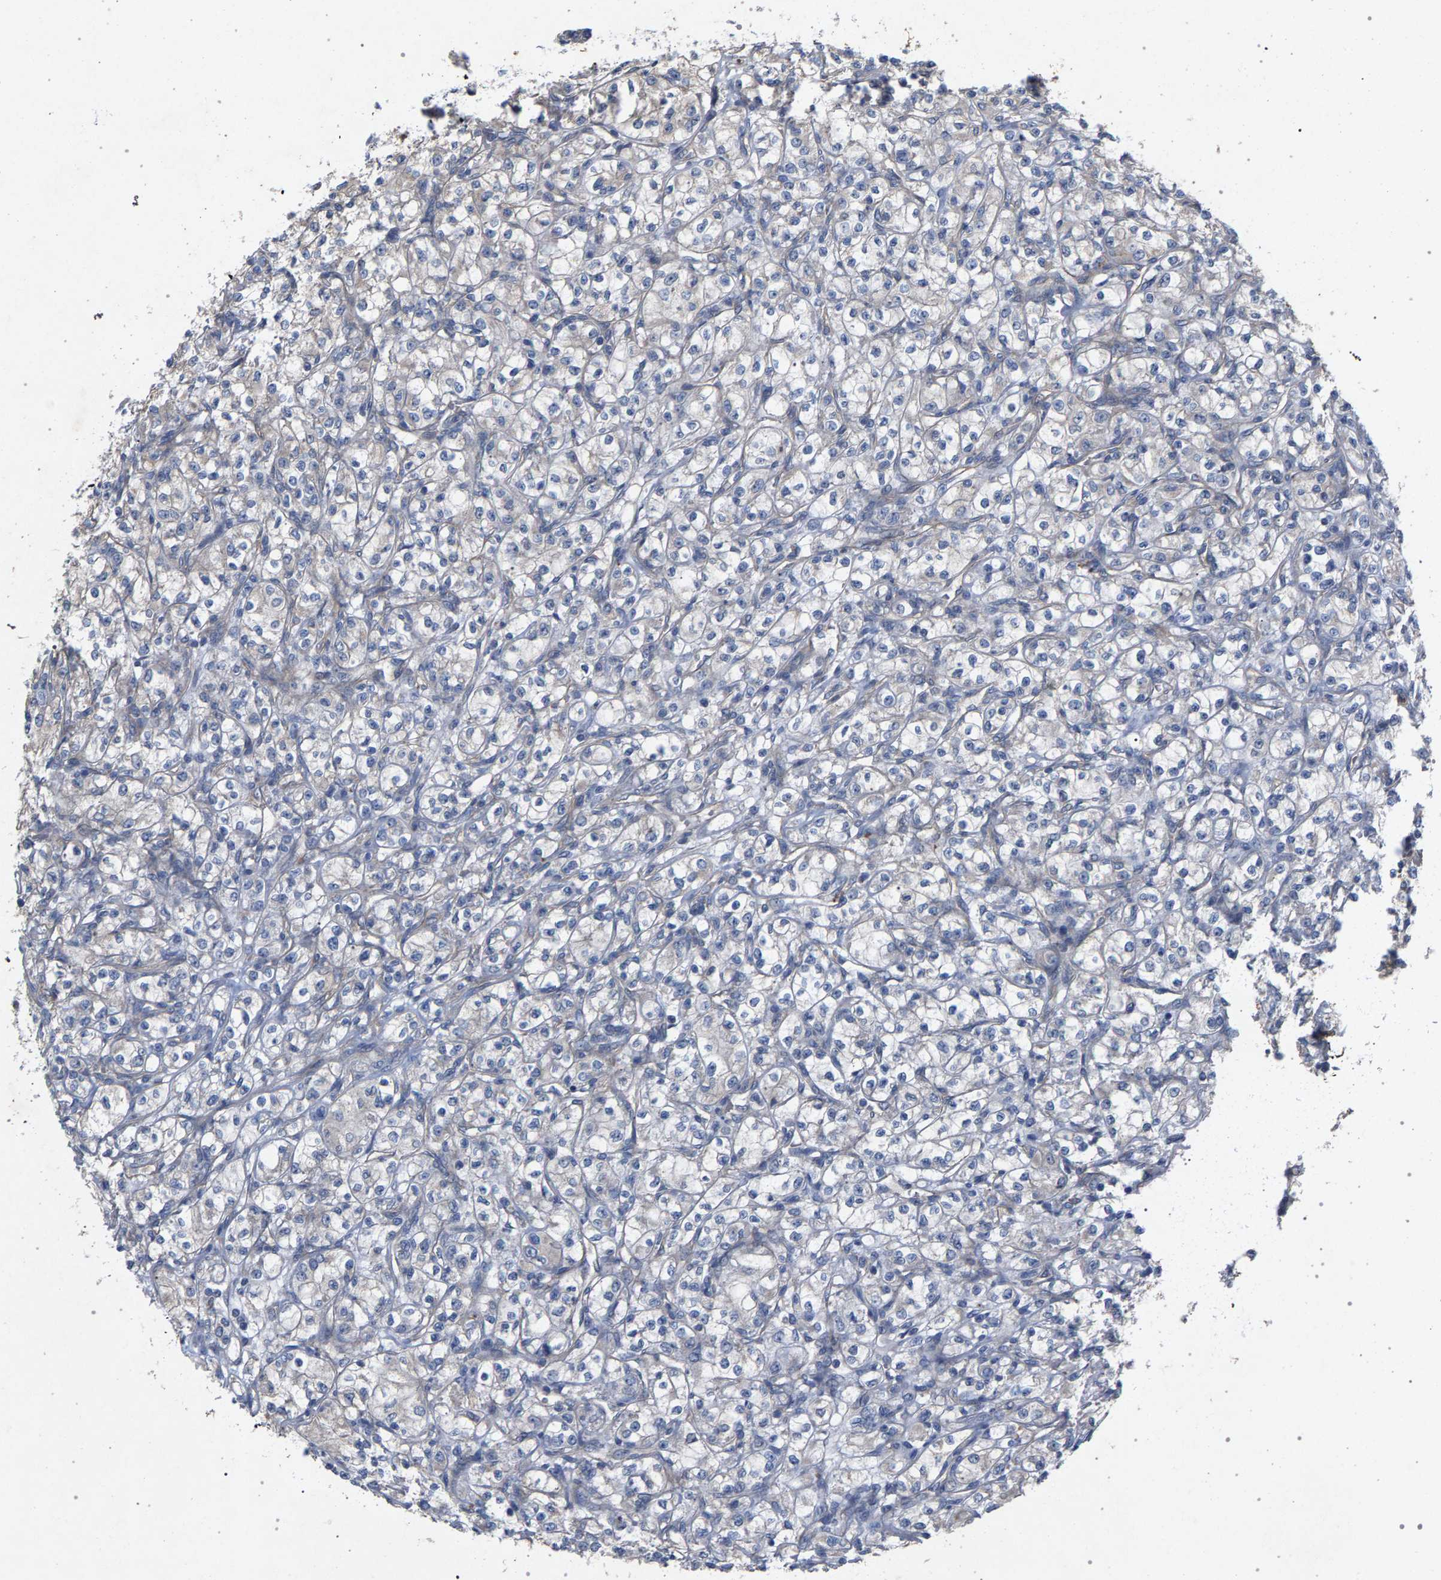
{"staining": {"intensity": "negative", "quantity": "none", "location": "none"}, "tissue": "renal cancer", "cell_type": "Tumor cells", "image_type": "cancer", "snomed": [{"axis": "morphology", "description": "Adenocarcinoma, NOS"}, {"axis": "topography", "description": "Kidney"}], "caption": "A photomicrograph of human renal adenocarcinoma is negative for staining in tumor cells.", "gene": "MAMDC2", "patient": {"sex": "male", "age": 77}}